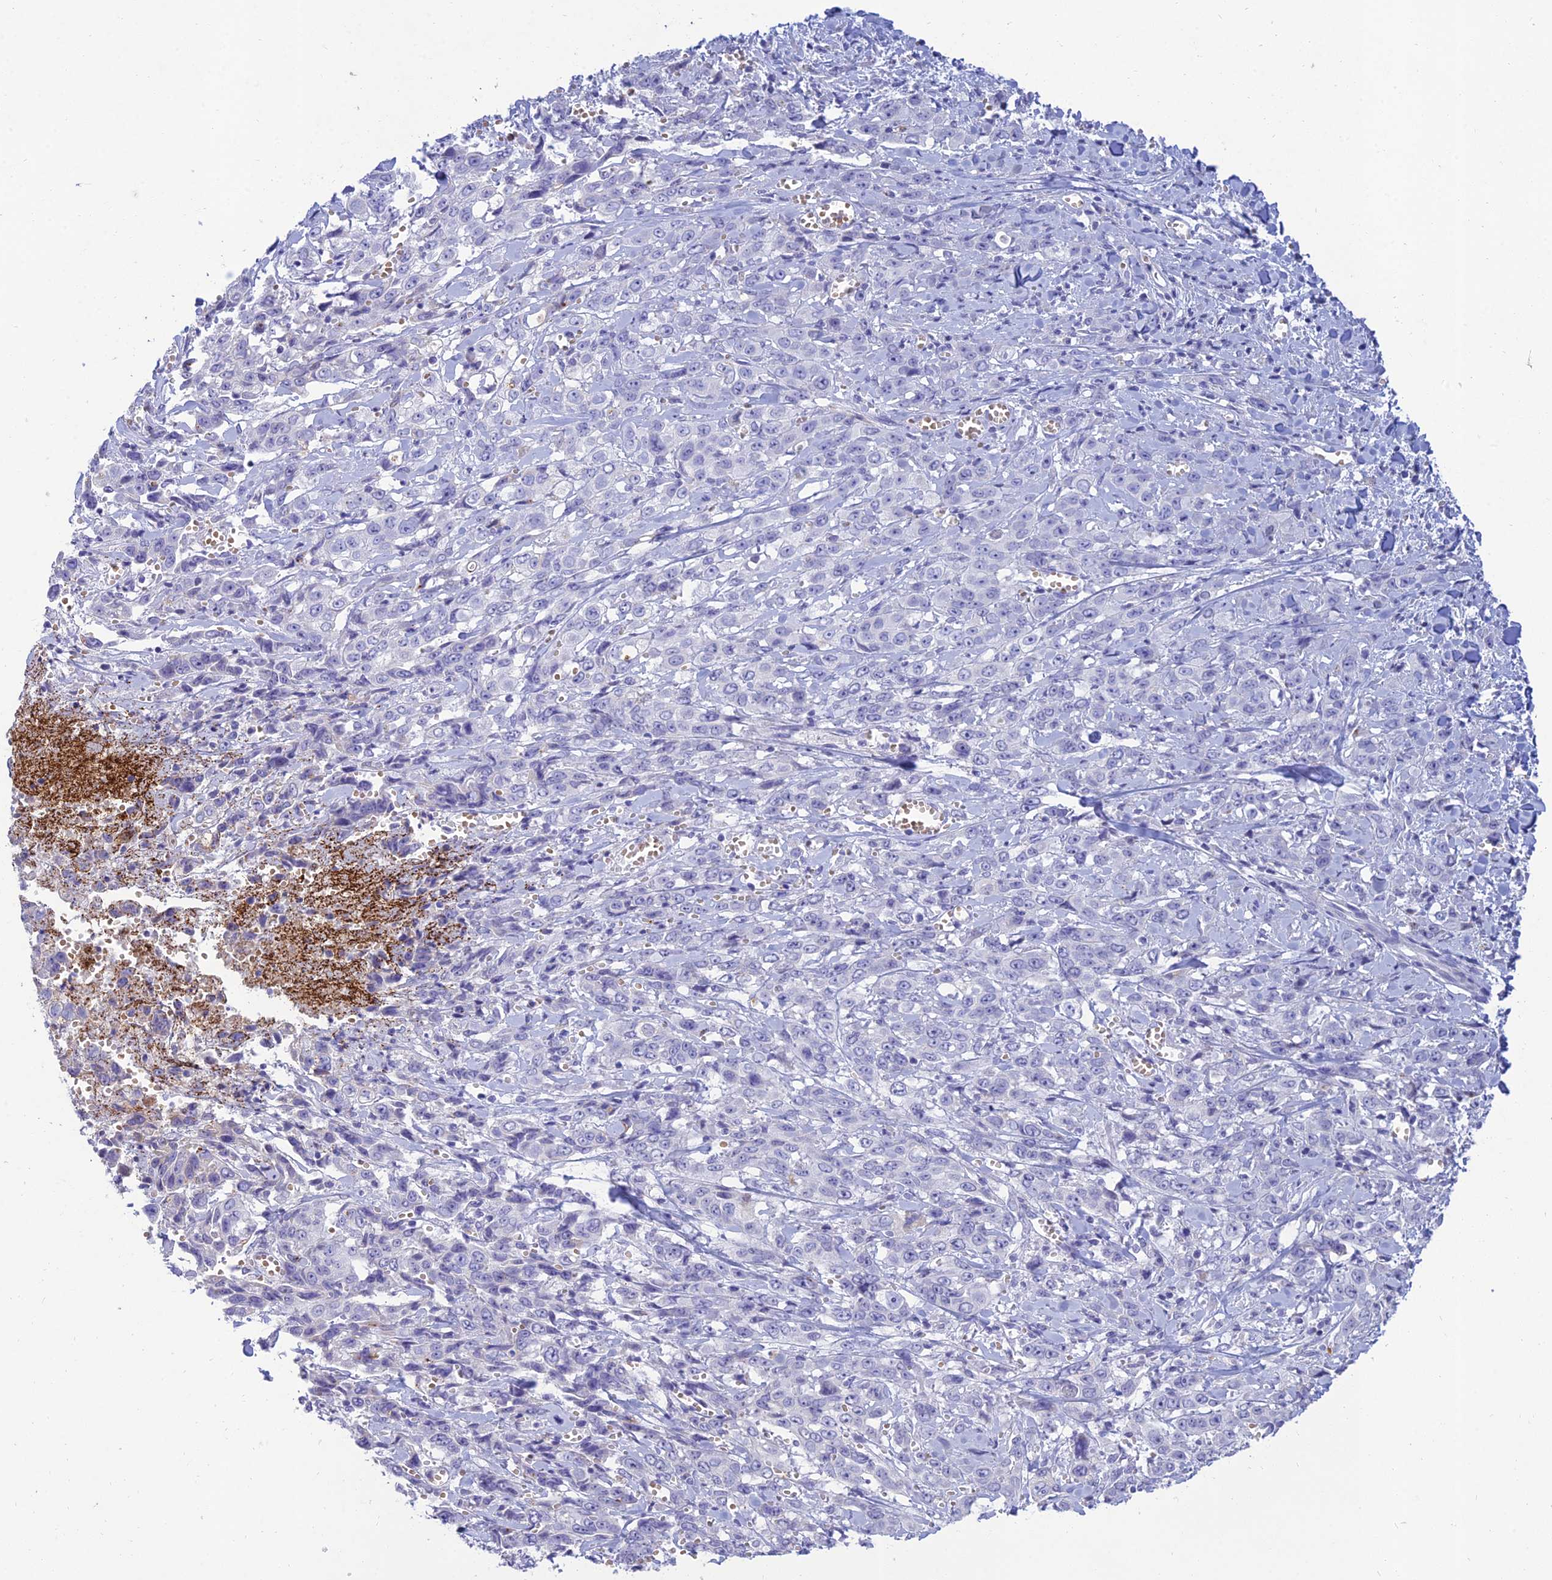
{"staining": {"intensity": "negative", "quantity": "none", "location": "none"}, "tissue": "stomach cancer", "cell_type": "Tumor cells", "image_type": "cancer", "snomed": [{"axis": "morphology", "description": "Adenocarcinoma, NOS"}, {"axis": "topography", "description": "Stomach, upper"}], "caption": "Adenocarcinoma (stomach) stained for a protein using immunohistochemistry (IHC) exhibits no staining tumor cells.", "gene": "MAL2", "patient": {"sex": "male", "age": 62}}